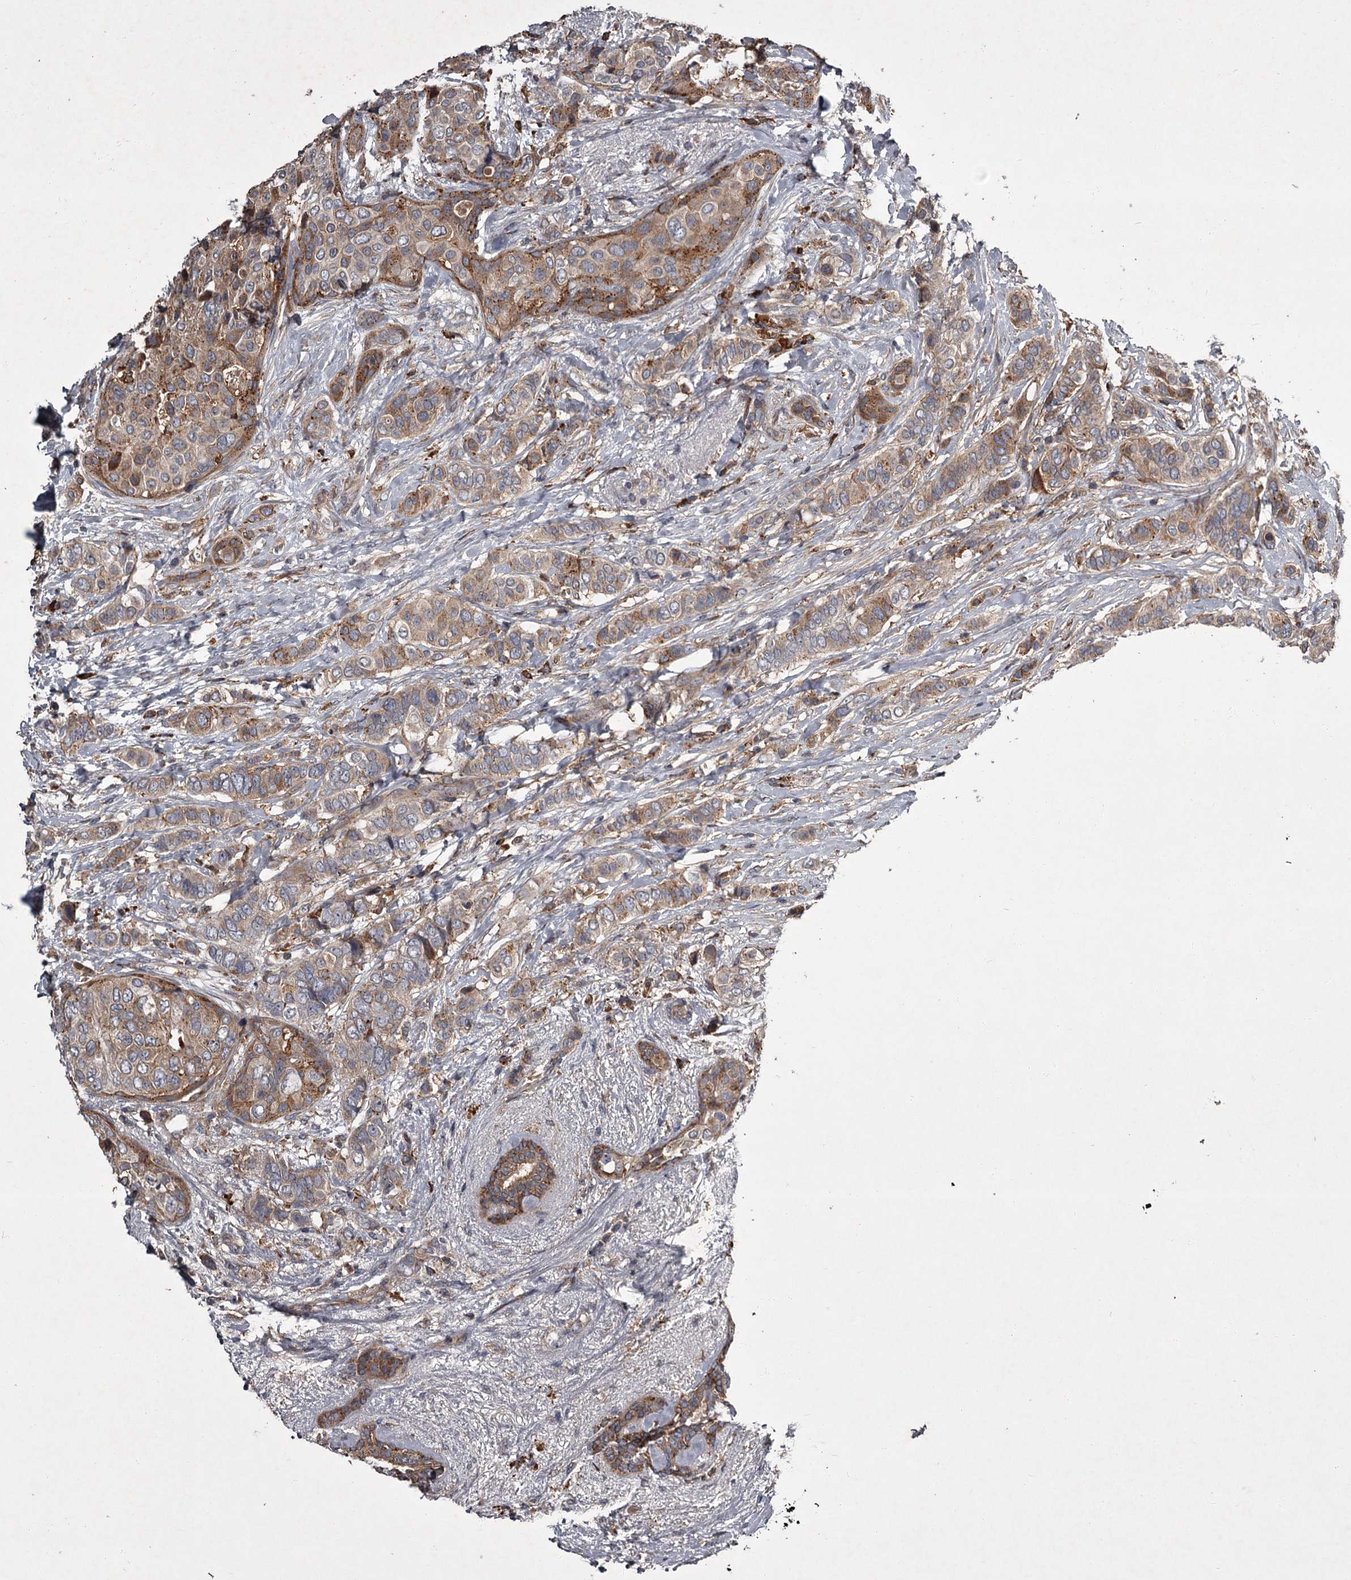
{"staining": {"intensity": "moderate", "quantity": ">75%", "location": "cytoplasmic/membranous"}, "tissue": "breast cancer", "cell_type": "Tumor cells", "image_type": "cancer", "snomed": [{"axis": "morphology", "description": "Lobular carcinoma"}, {"axis": "topography", "description": "Breast"}], "caption": "Tumor cells reveal medium levels of moderate cytoplasmic/membranous expression in approximately >75% of cells in human lobular carcinoma (breast).", "gene": "UNC93B1", "patient": {"sex": "female", "age": 51}}